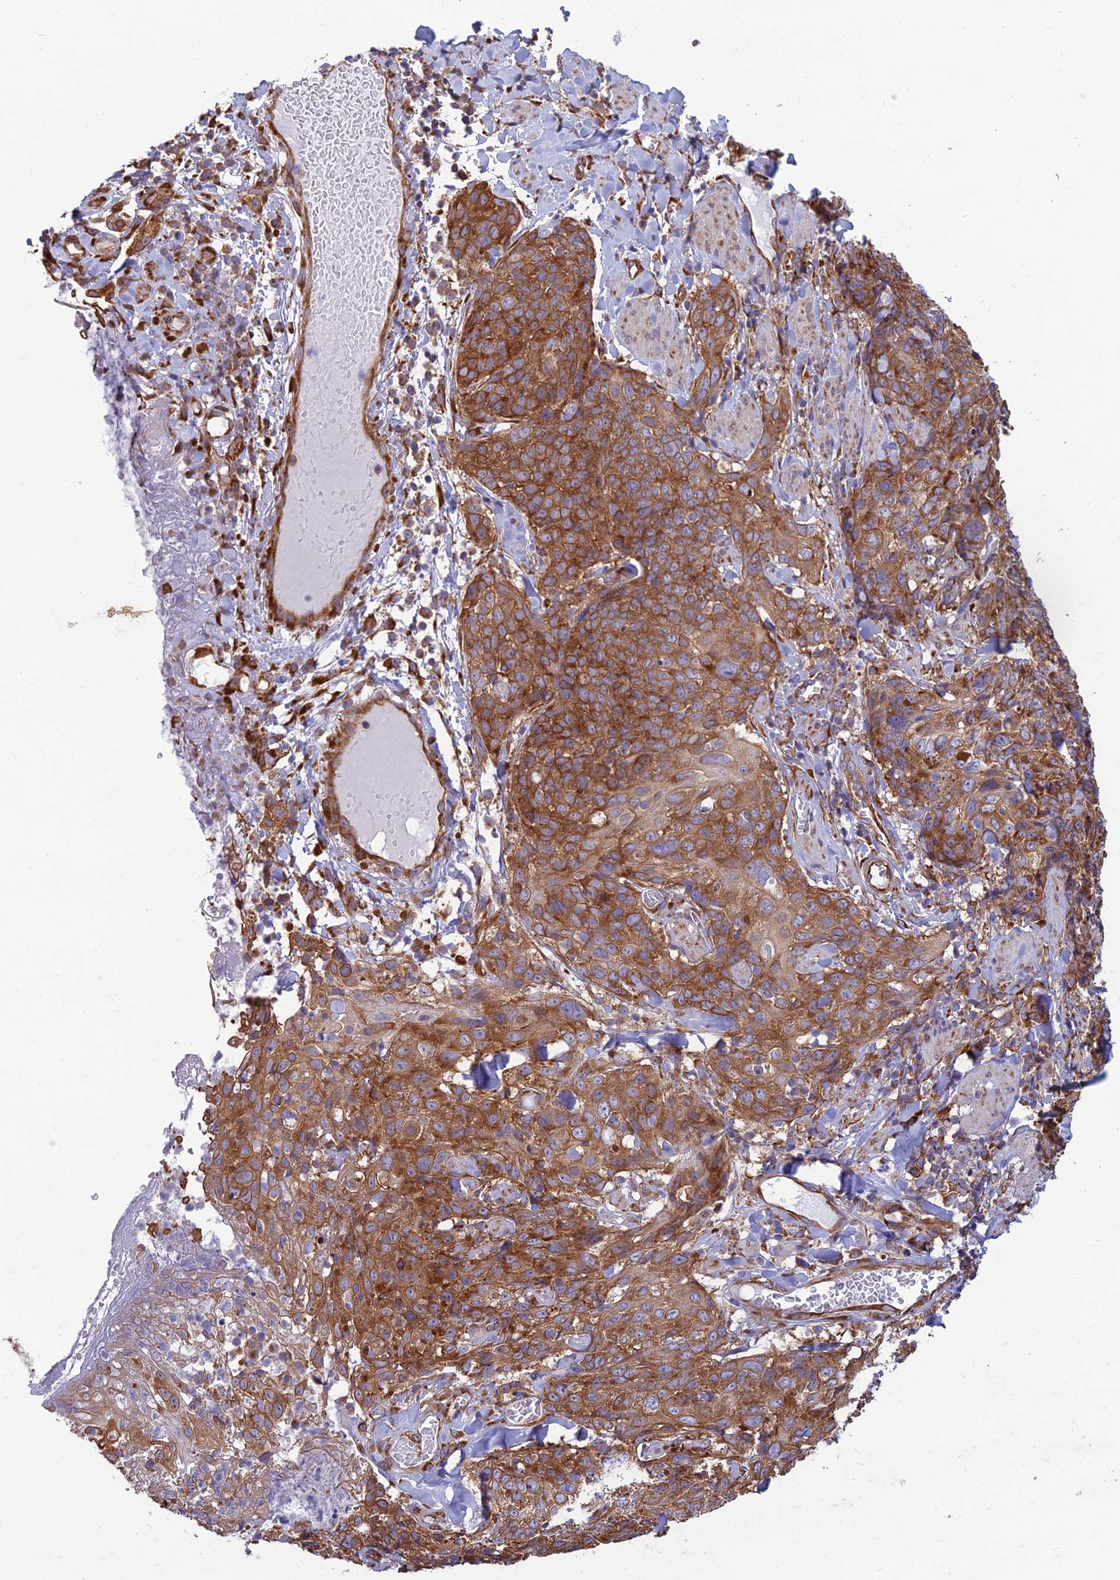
{"staining": {"intensity": "moderate", "quantity": ">75%", "location": "cytoplasmic/membranous"}, "tissue": "skin cancer", "cell_type": "Tumor cells", "image_type": "cancer", "snomed": [{"axis": "morphology", "description": "Squamous cell carcinoma, NOS"}, {"axis": "topography", "description": "Skin"}, {"axis": "topography", "description": "Vulva"}], "caption": "Protein expression analysis of squamous cell carcinoma (skin) displays moderate cytoplasmic/membranous positivity in approximately >75% of tumor cells.", "gene": "RPL17-C18orf32", "patient": {"sex": "female", "age": 85}}